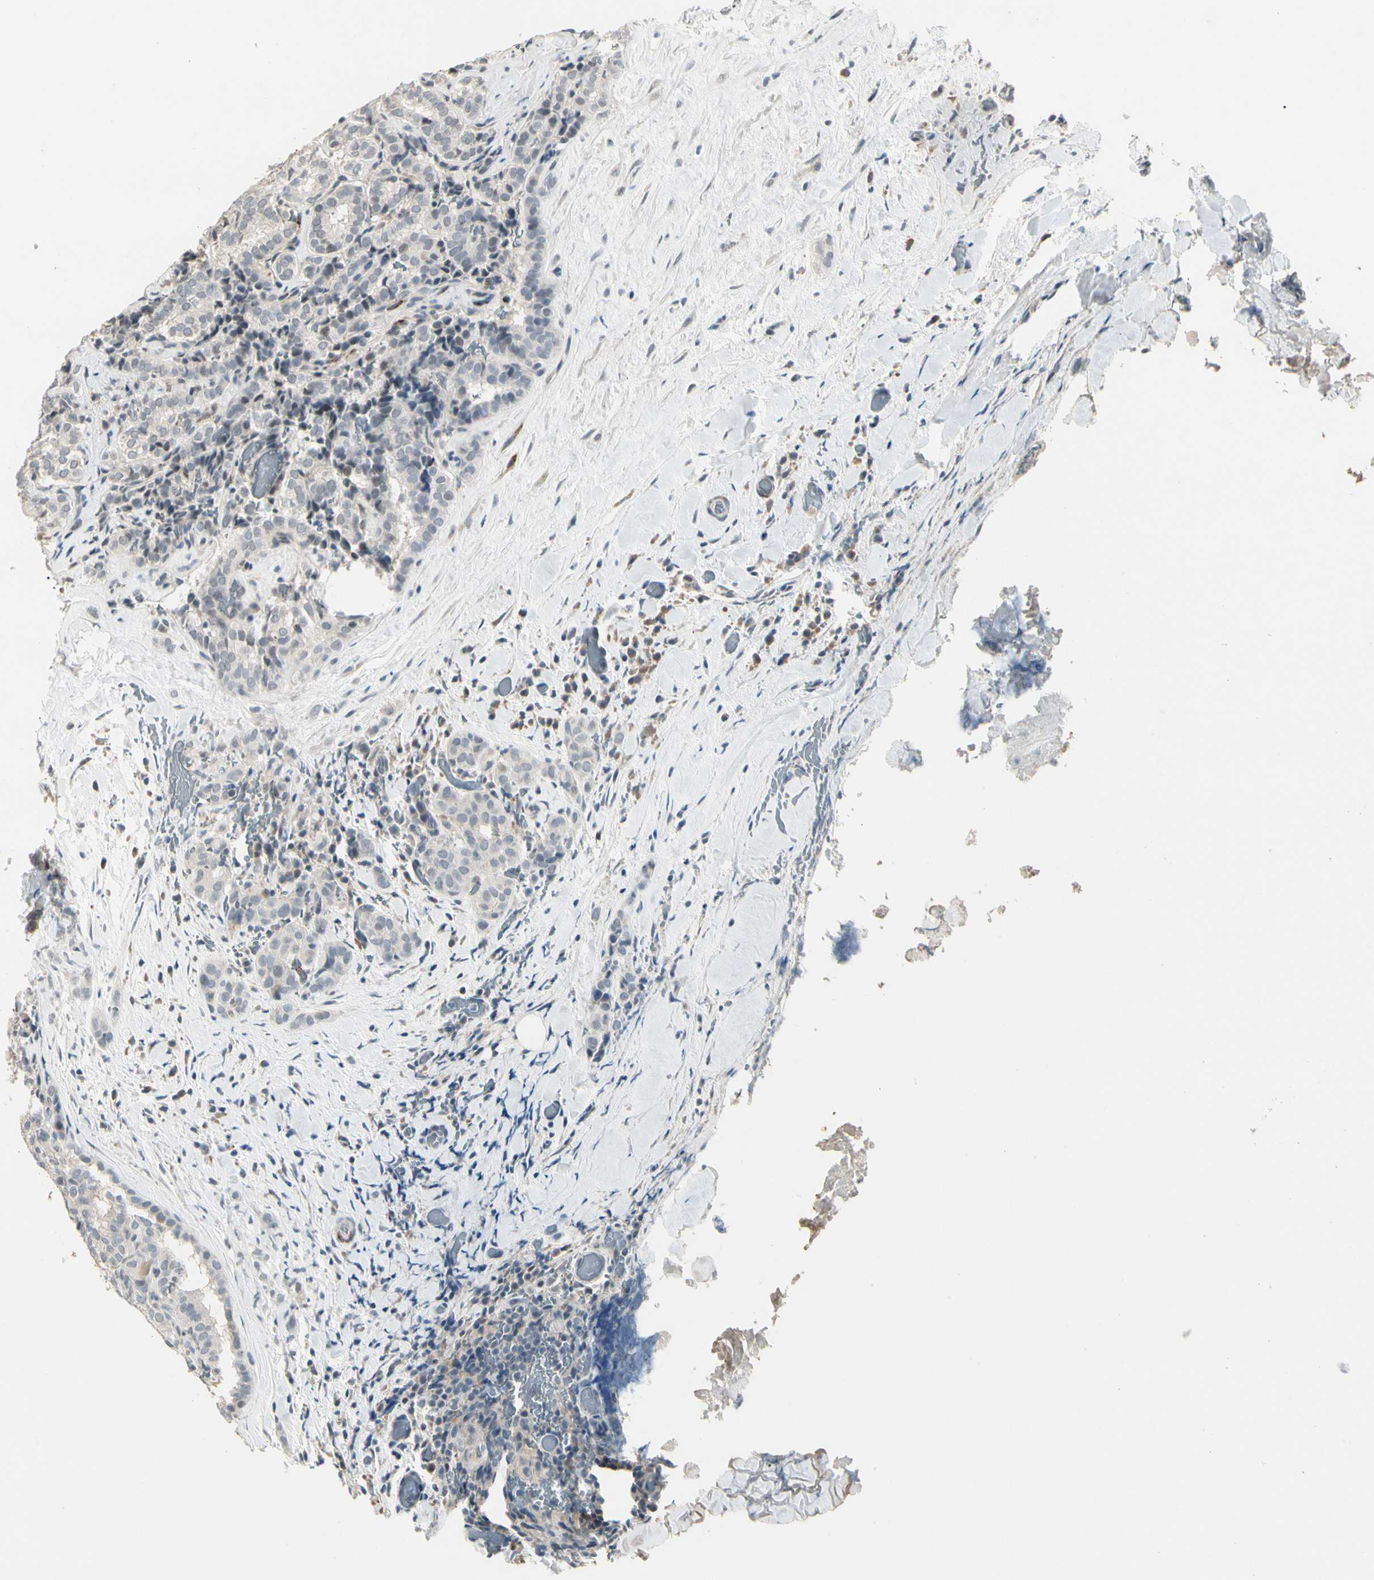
{"staining": {"intensity": "negative", "quantity": "none", "location": "none"}, "tissue": "thyroid cancer", "cell_type": "Tumor cells", "image_type": "cancer", "snomed": [{"axis": "morphology", "description": "Normal tissue, NOS"}, {"axis": "morphology", "description": "Papillary adenocarcinoma, NOS"}, {"axis": "topography", "description": "Thyroid gland"}], "caption": "An IHC image of thyroid papillary adenocarcinoma is shown. There is no staining in tumor cells of thyroid papillary adenocarcinoma.", "gene": "GREM1", "patient": {"sex": "female", "age": 30}}